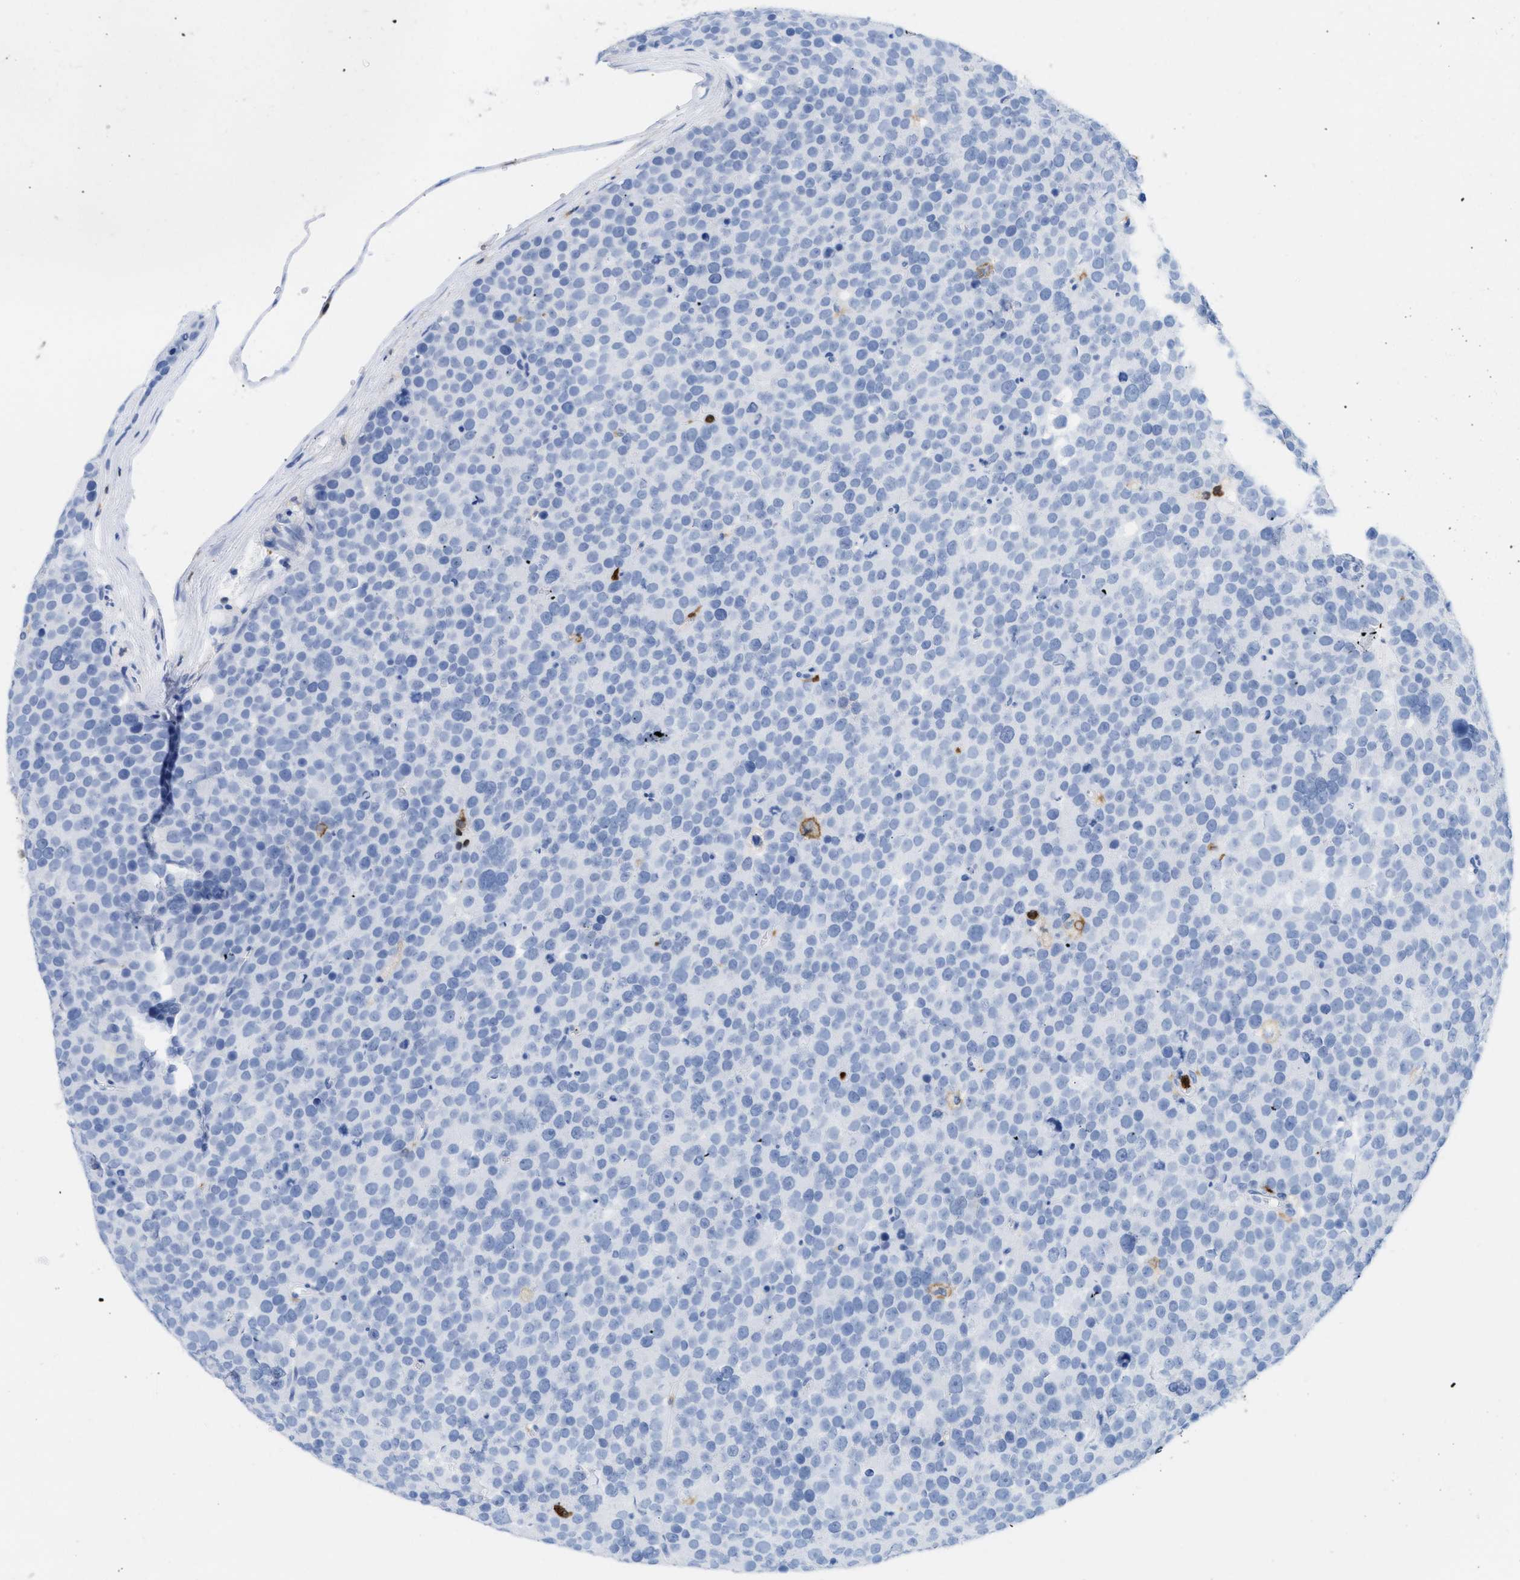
{"staining": {"intensity": "negative", "quantity": "none", "location": "none"}, "tissue": "testis cancer", "cell_type": "Tumor cells", "image_type": "cancer", "snomed": [{"axis": "morphology", "description": "Seminoma, NOS"}, {"axis": "topography", "description": "Testis"}], "caption": "Immunohistochemistry image of testis cancer stained for a protein (brown), which reveals no staining in tumor cells.", "gene": "LCP1", "patient": {"sex": "male", "age": 71}}